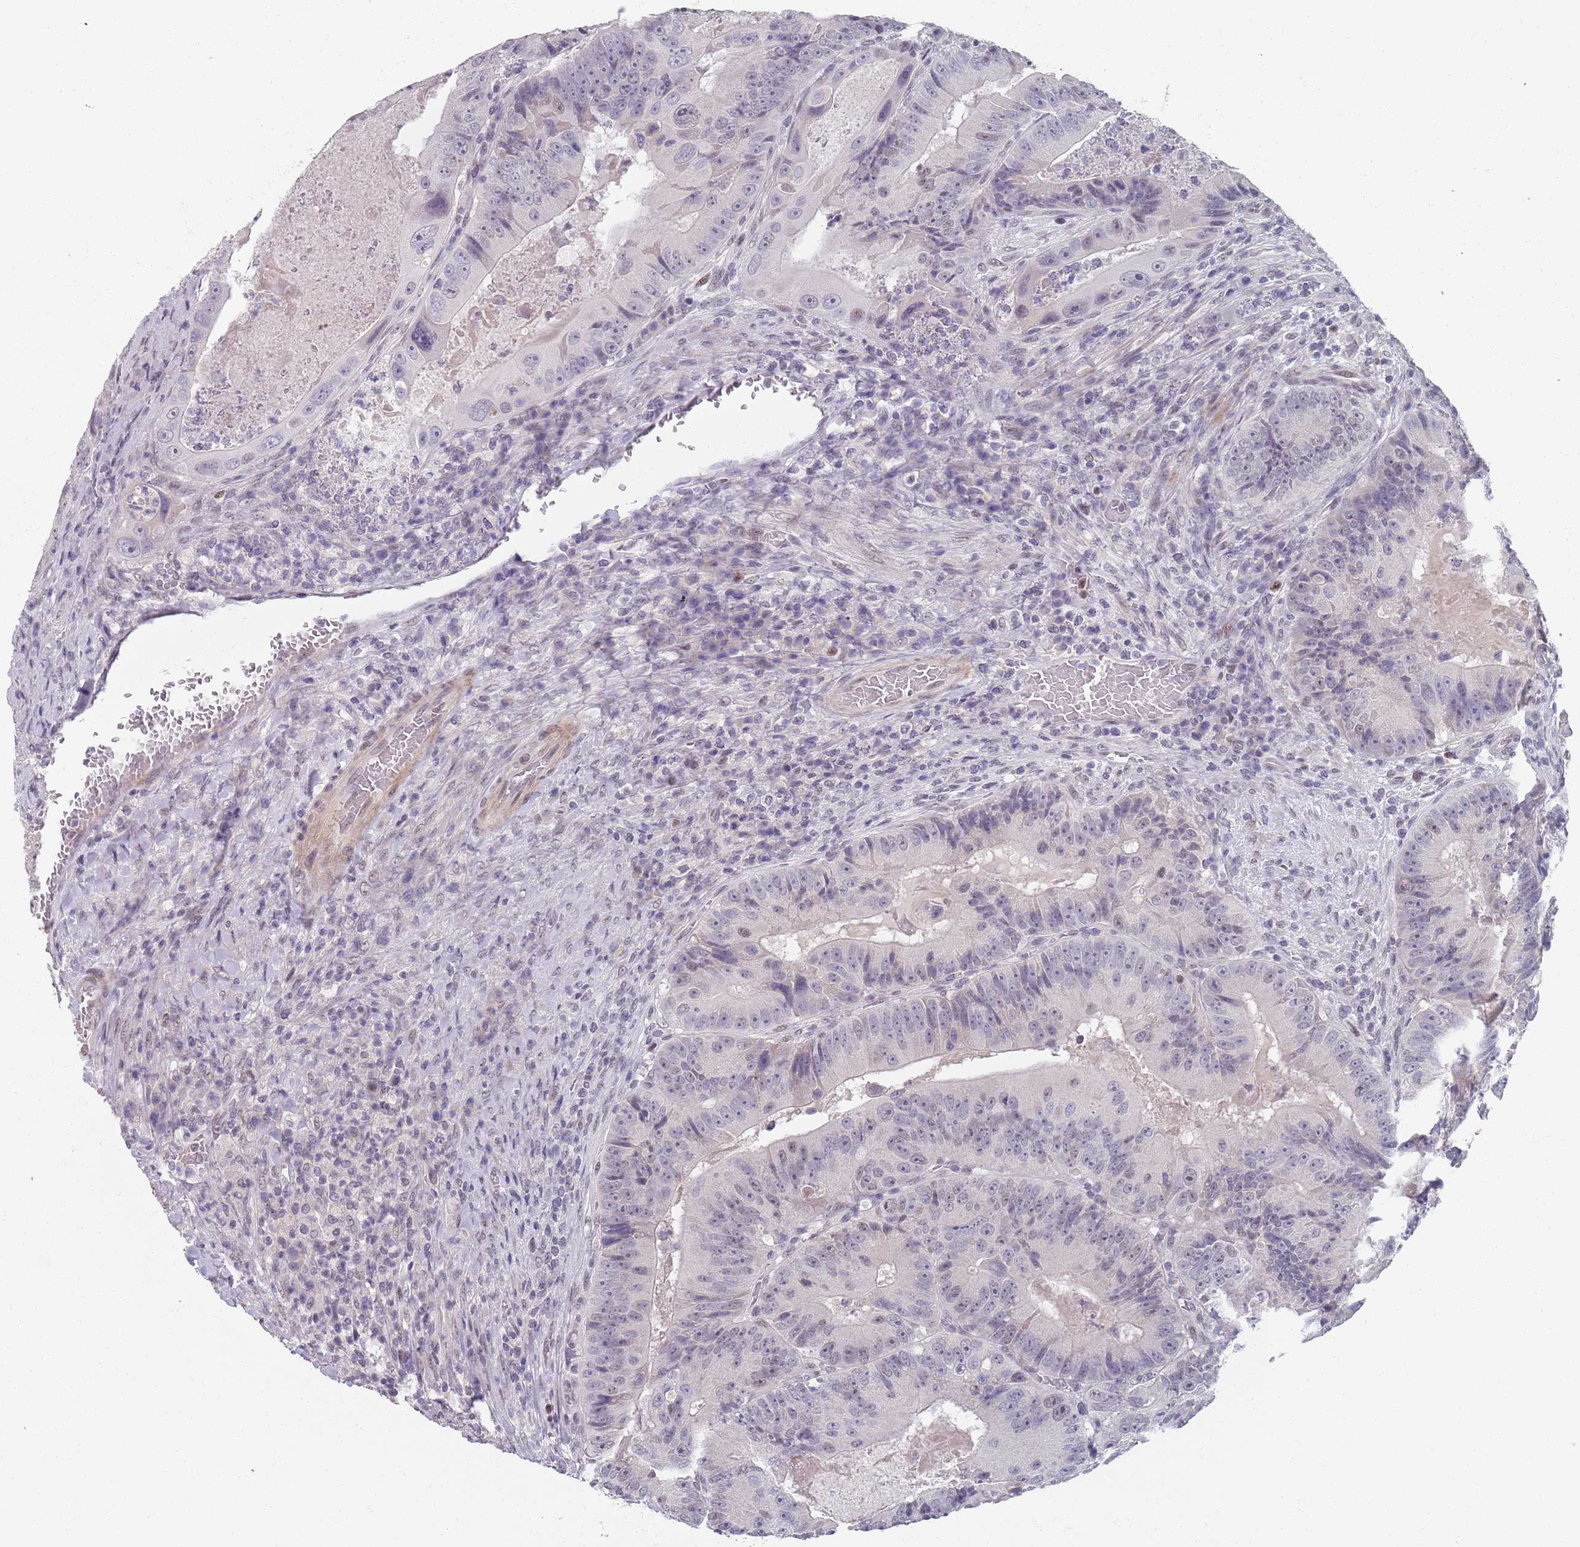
{"staining": {"intensity": "weak", "quantity": "<25%", "location": "nuclear"}, "tissue": "colorectal cancer", "cell_type": "Tumor cells", "image_type": "cancer", "snomed": [{"axis": "morphology", "description": "Adenocarcinoma, NOS"}, {"axis": "topography", "description": "Colon"}], "caption": "The photomicrograph reveals no significant positivity in tumor cells of colorectal cancer.", "gene": "SAMD1", "patient": {"sex": "female", "age": 86}}